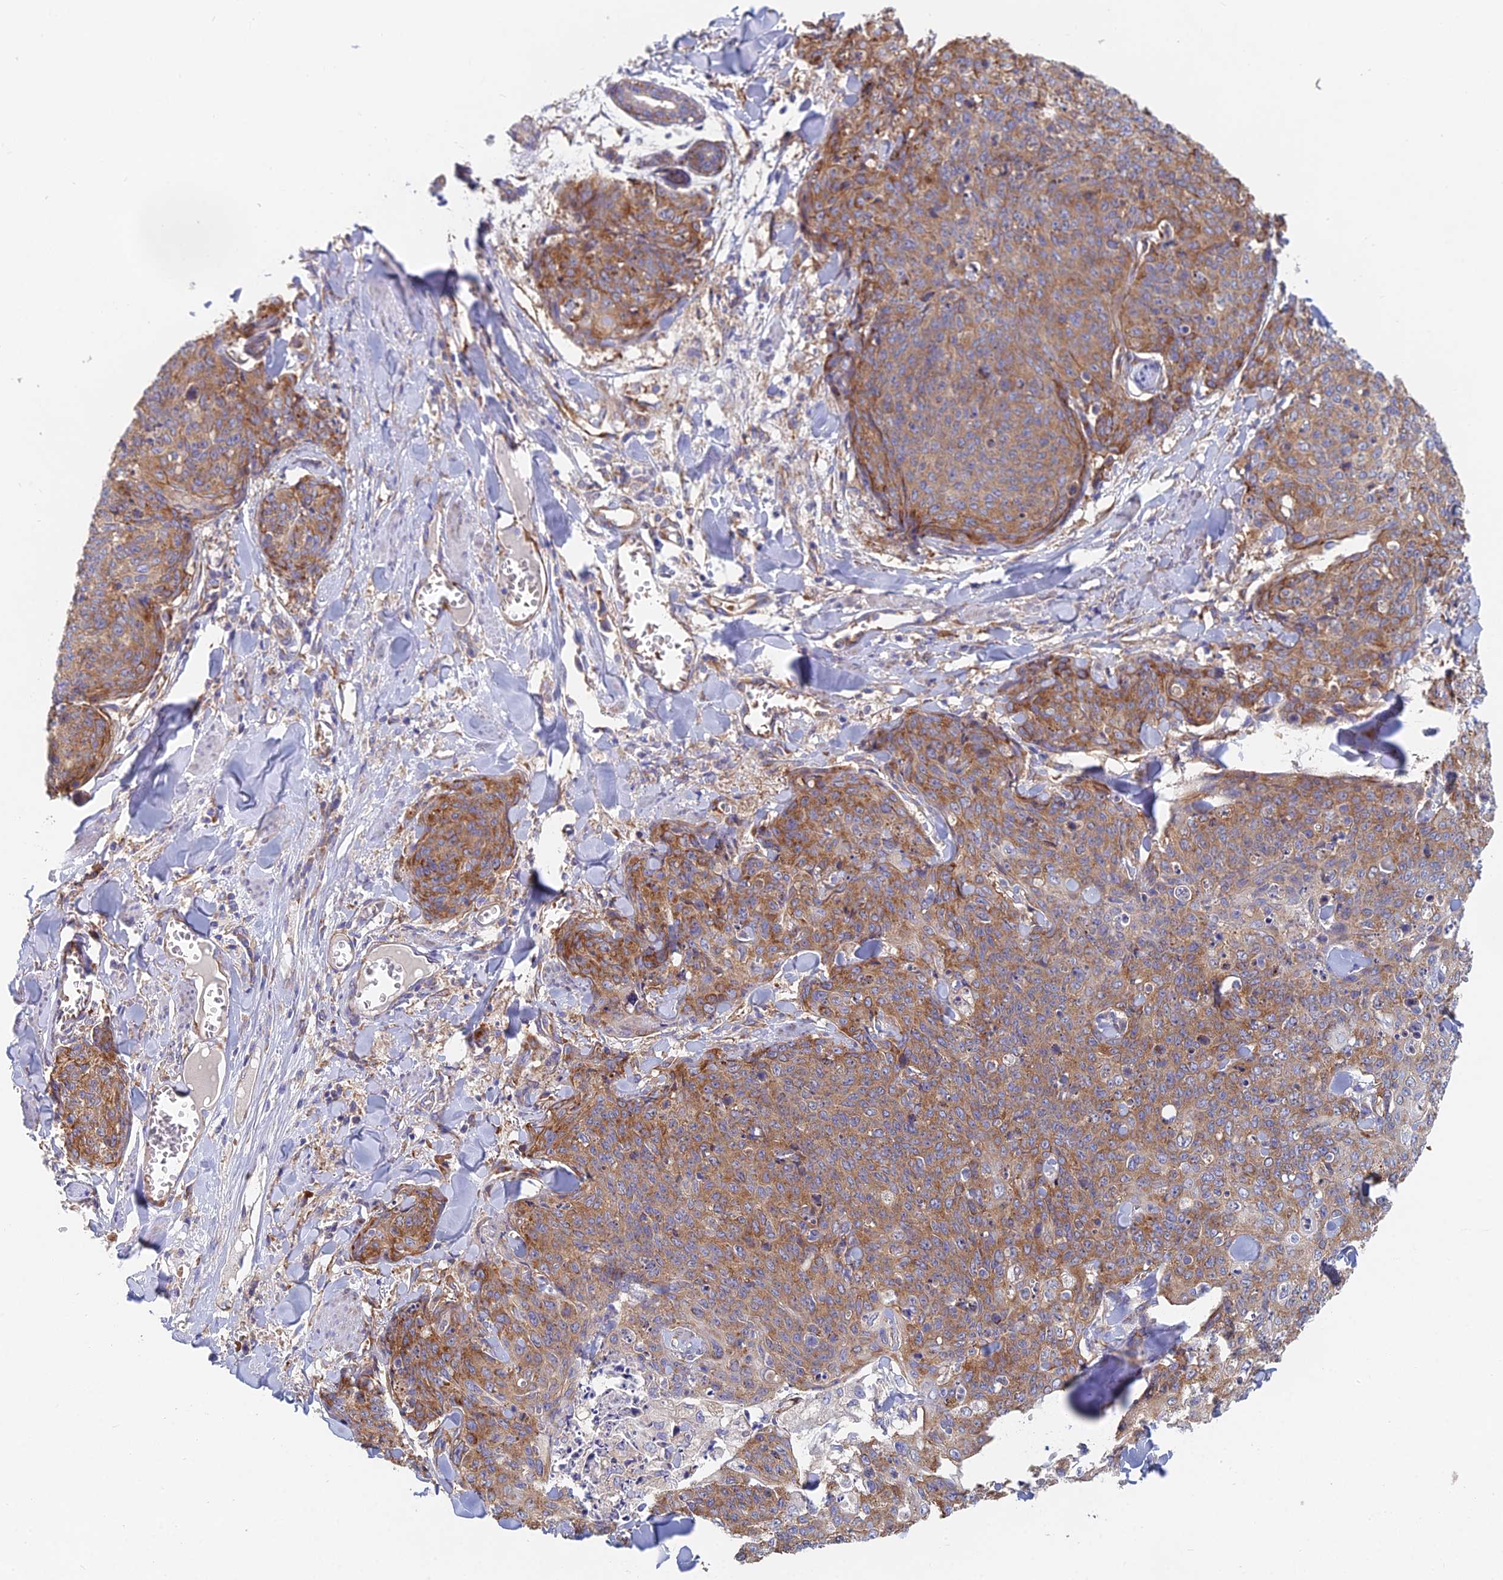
{"staining": {"intensity": "moderate", "quantity": ">75%", "location": "cytoplasmic/membranous"}, "tissue": "skin cancer", "cell_type": "Tumor cells", "image_type": "cancer", "snomed": [{"axis": "morphology", "description": "Squamous cell carcinoma, NOS"}, {"axis": "topography", "description": "Skin"}, {"axis": "topography", "description": "Vulva"}], "caption": "Immunohistochemistry (IHC) image of squamous cell carcinoma (skin) stained for a protein (brown), which demonstrates medium levels of moderate cytoplasmic/membranous staining in approximately >75% of tumor cells.", "gene": "ELOF1", "patient": {"sex": "female", "age": 85}}